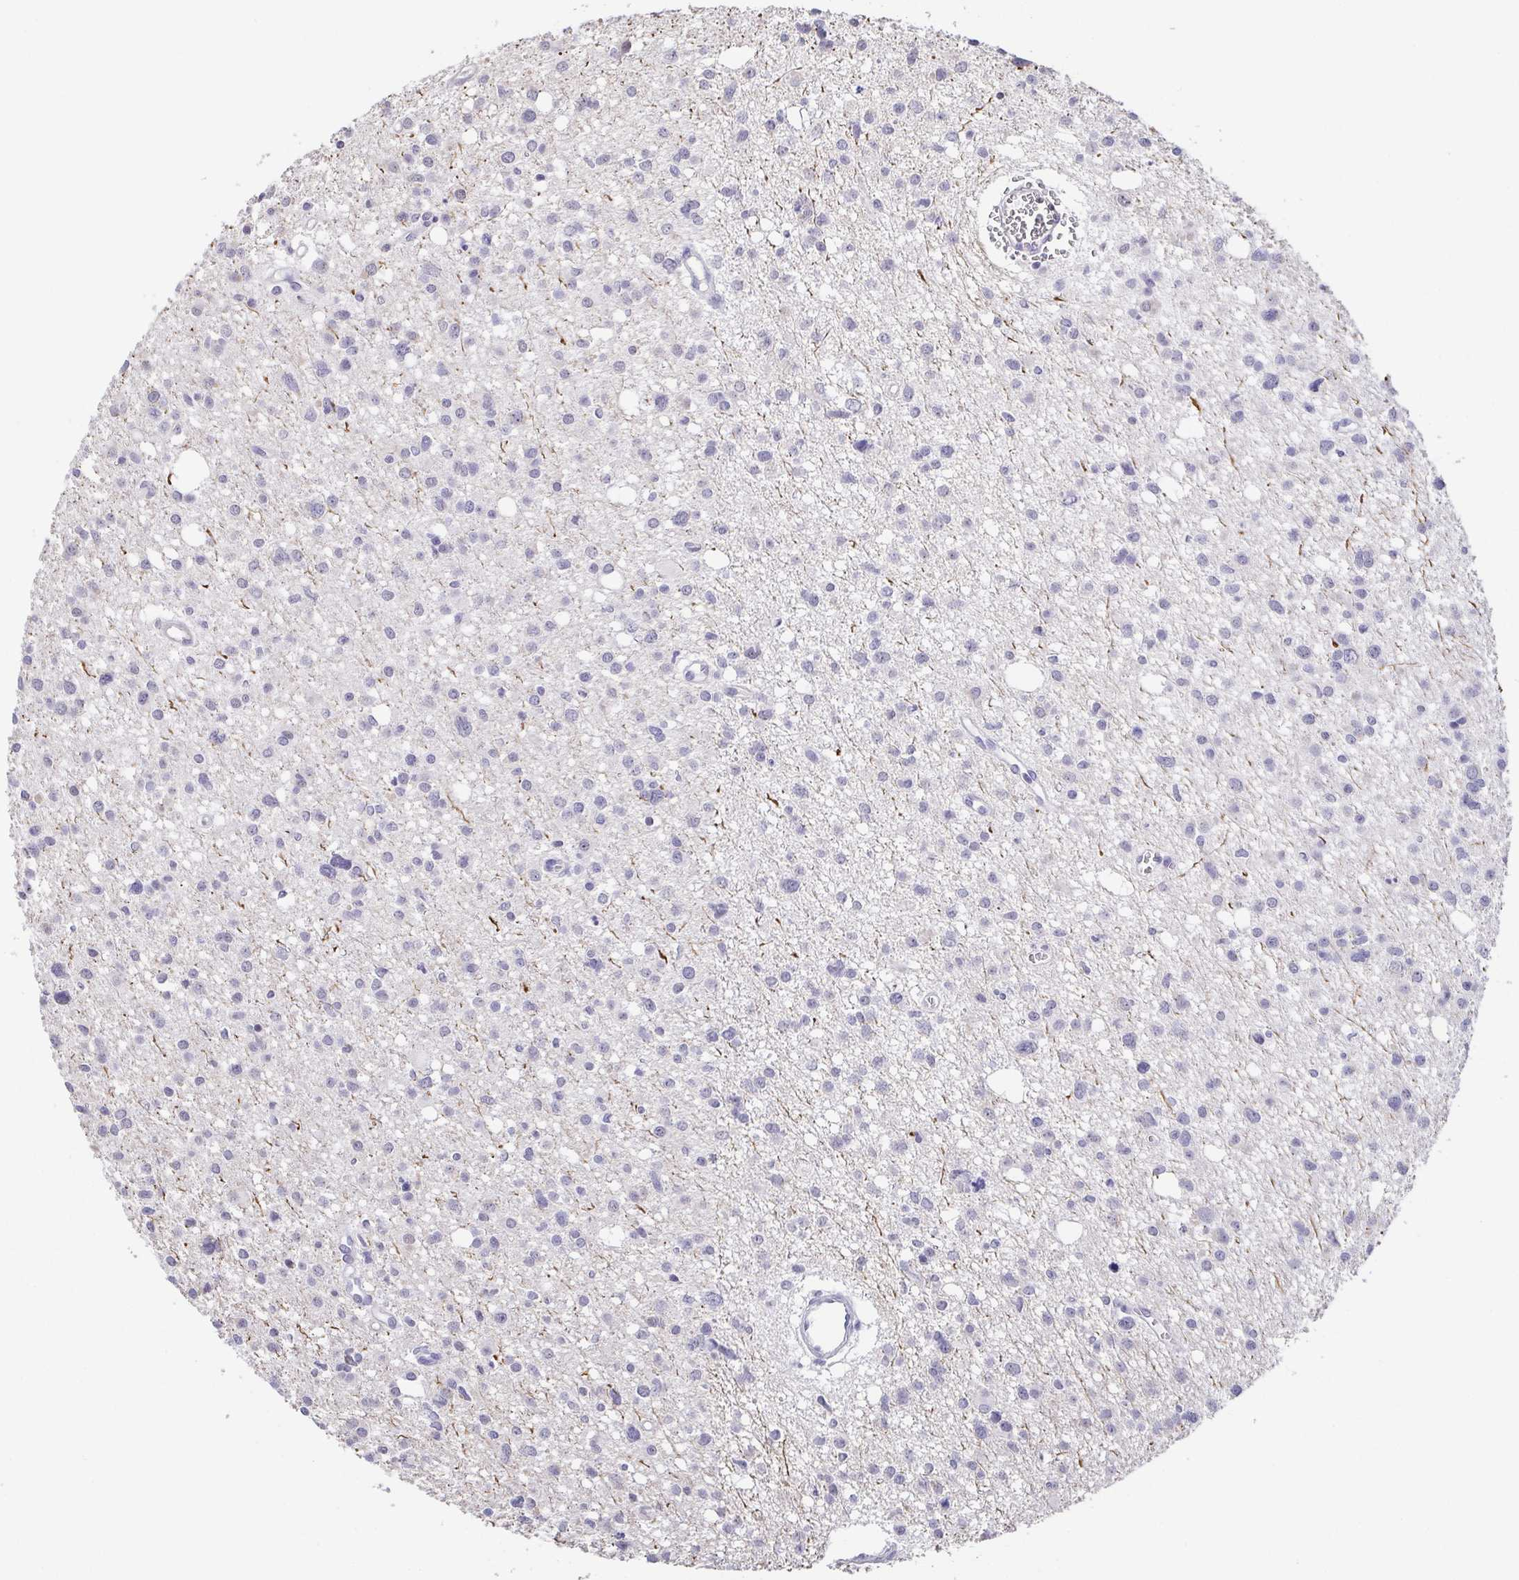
{"staining": {"intensity": "negative", "quantity": "none", "location": "none"}, "tissue": "glioma", "cell_type": "Tumor cells", "image_type": "cancer", "snomed": [{"axis": "morphology", "description": "Glioma, malignant, High grade"}, {"axis": "topography", "description": "Brain"}], "caption": "Protein analysis of high-grade glioma (malignant) displays no significant positivity in tumor cells.", "gene": "NEFH", "patient": {"sex": "male", "age": 23}}